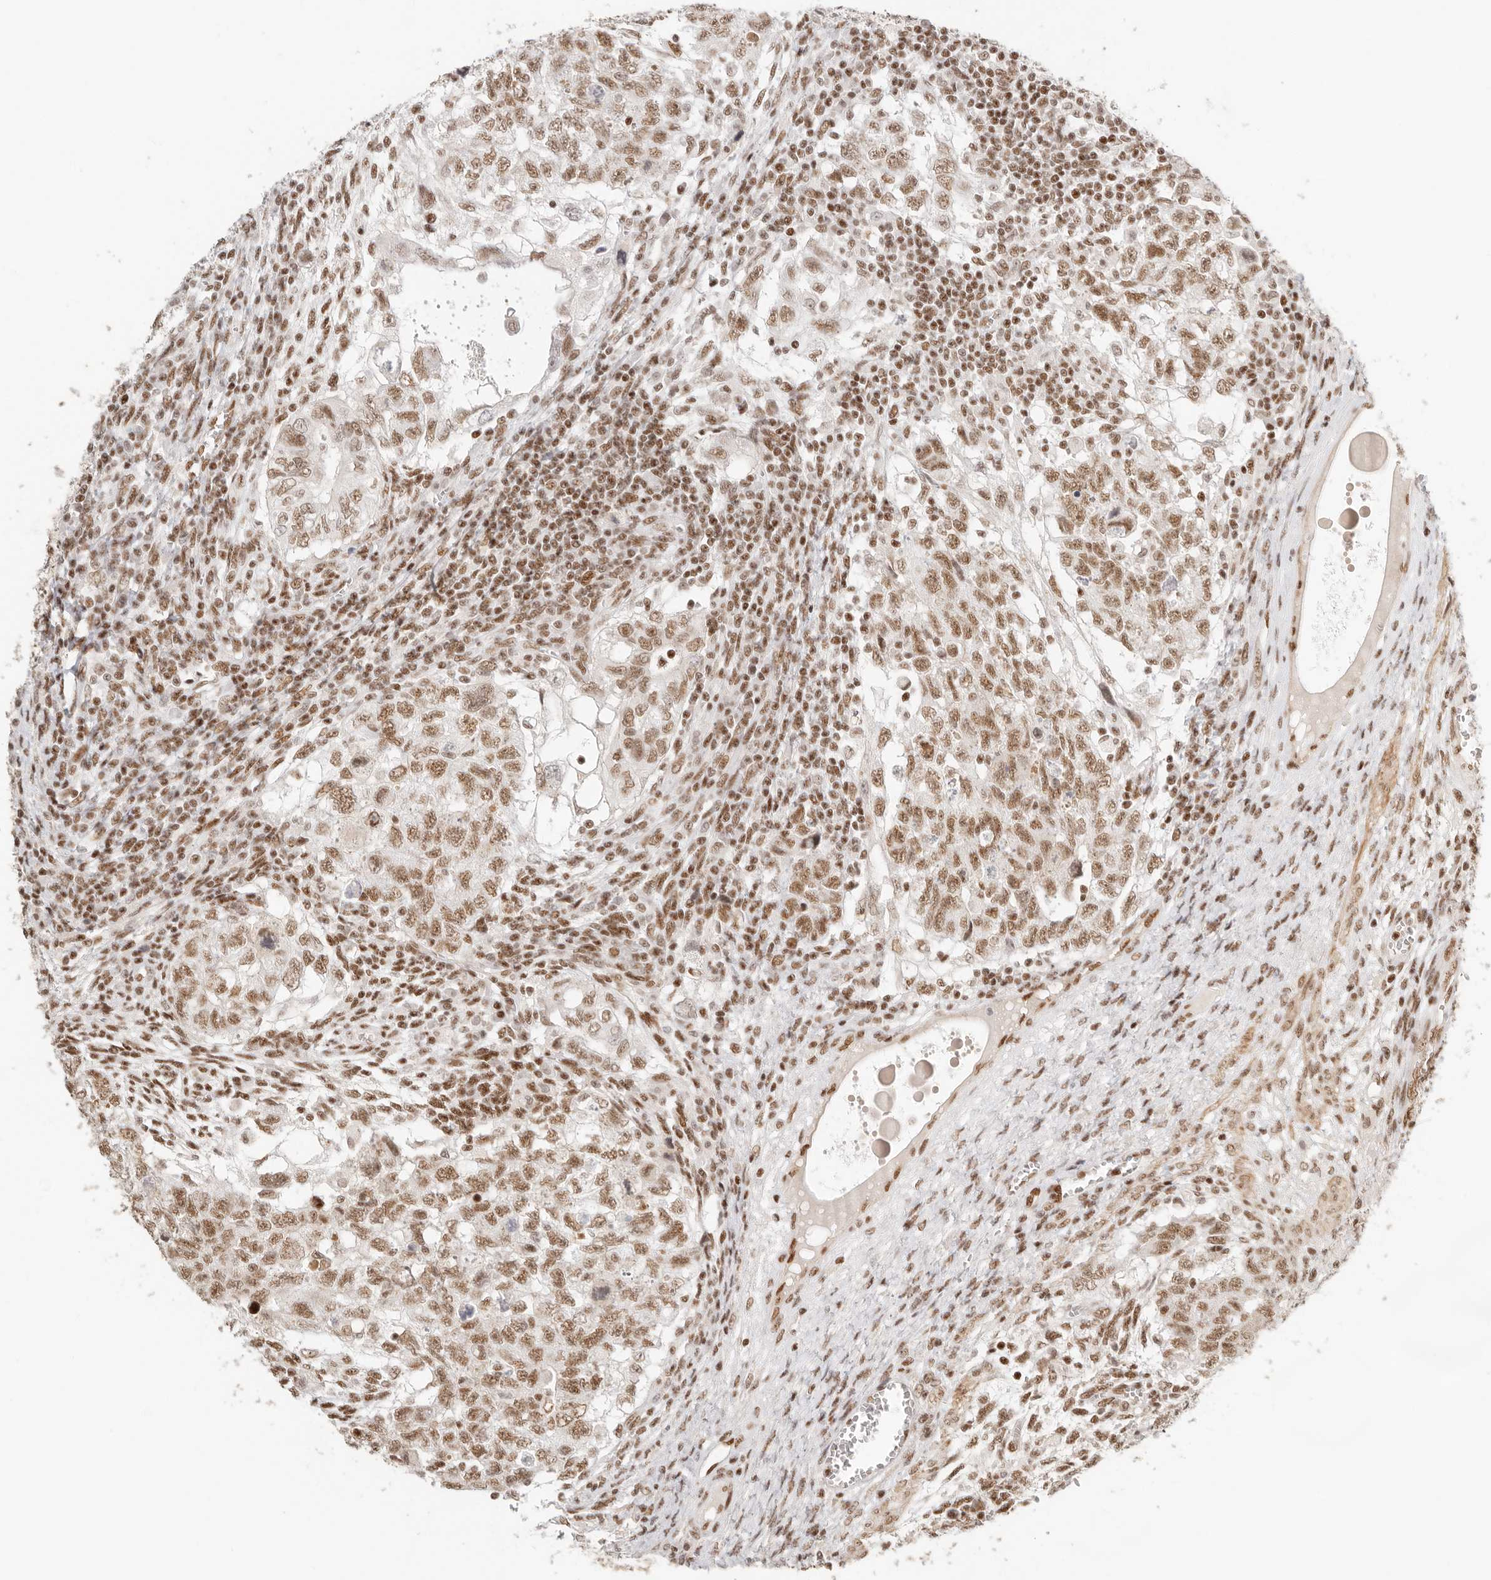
{"staining": {"intensity": "moderate", "quantity": ">75%", "location": "nuclear"}, "tissue": "testis cancer", "cell_type": "Tumor cells", "image_type": "cancer", "snomed": [{"axis": "morphology", "description": "Carcinoma, Embryonal, NOS"}, {"axis": "topography", "description": "Testis"}], "caption": "Embryonal carcinoma (testis) stained with a protein marker reveals moderate staining in tumor cells.", "gene": "GABPA", "patient": {"sex": "male", "age": 37}}